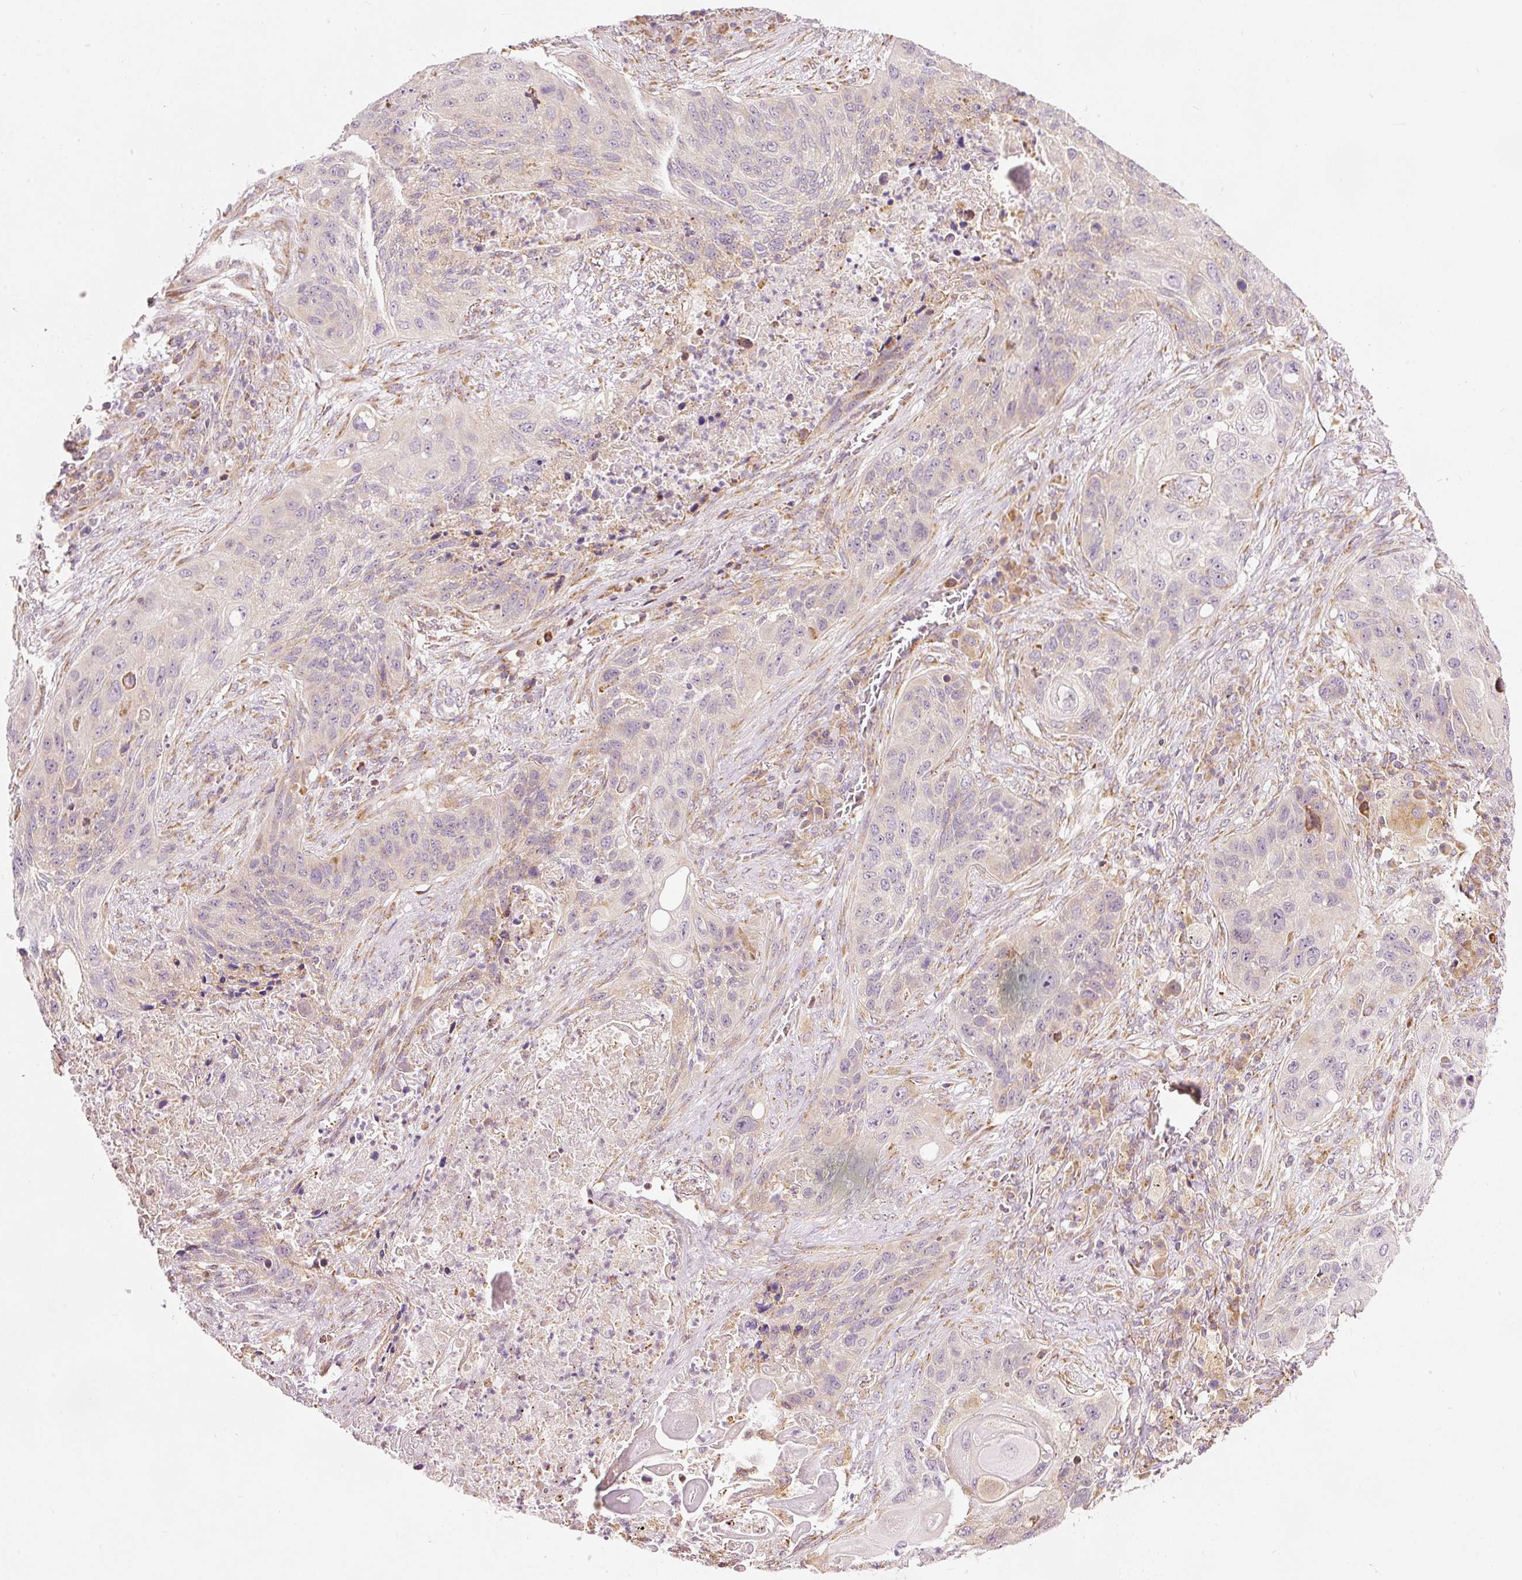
{"staining": {"intensity": "negative", "quantity": "none", "location": "none"}, "tissue": "lung cancer", "cell_type": "Tumor cells", "image_type": "cancer", "snomed": [{"axis": "morphology", "description": "Squamous cell carcinoma, NOS"}, {"axis": "topography", "description": "Lung"}], "caption": "DAB immunohistochemical staining of lung cancer exhibits no significant staining in tumor cells.", "gene": "SNAPC5", "patient": {"sex": "female", "age": 63}}